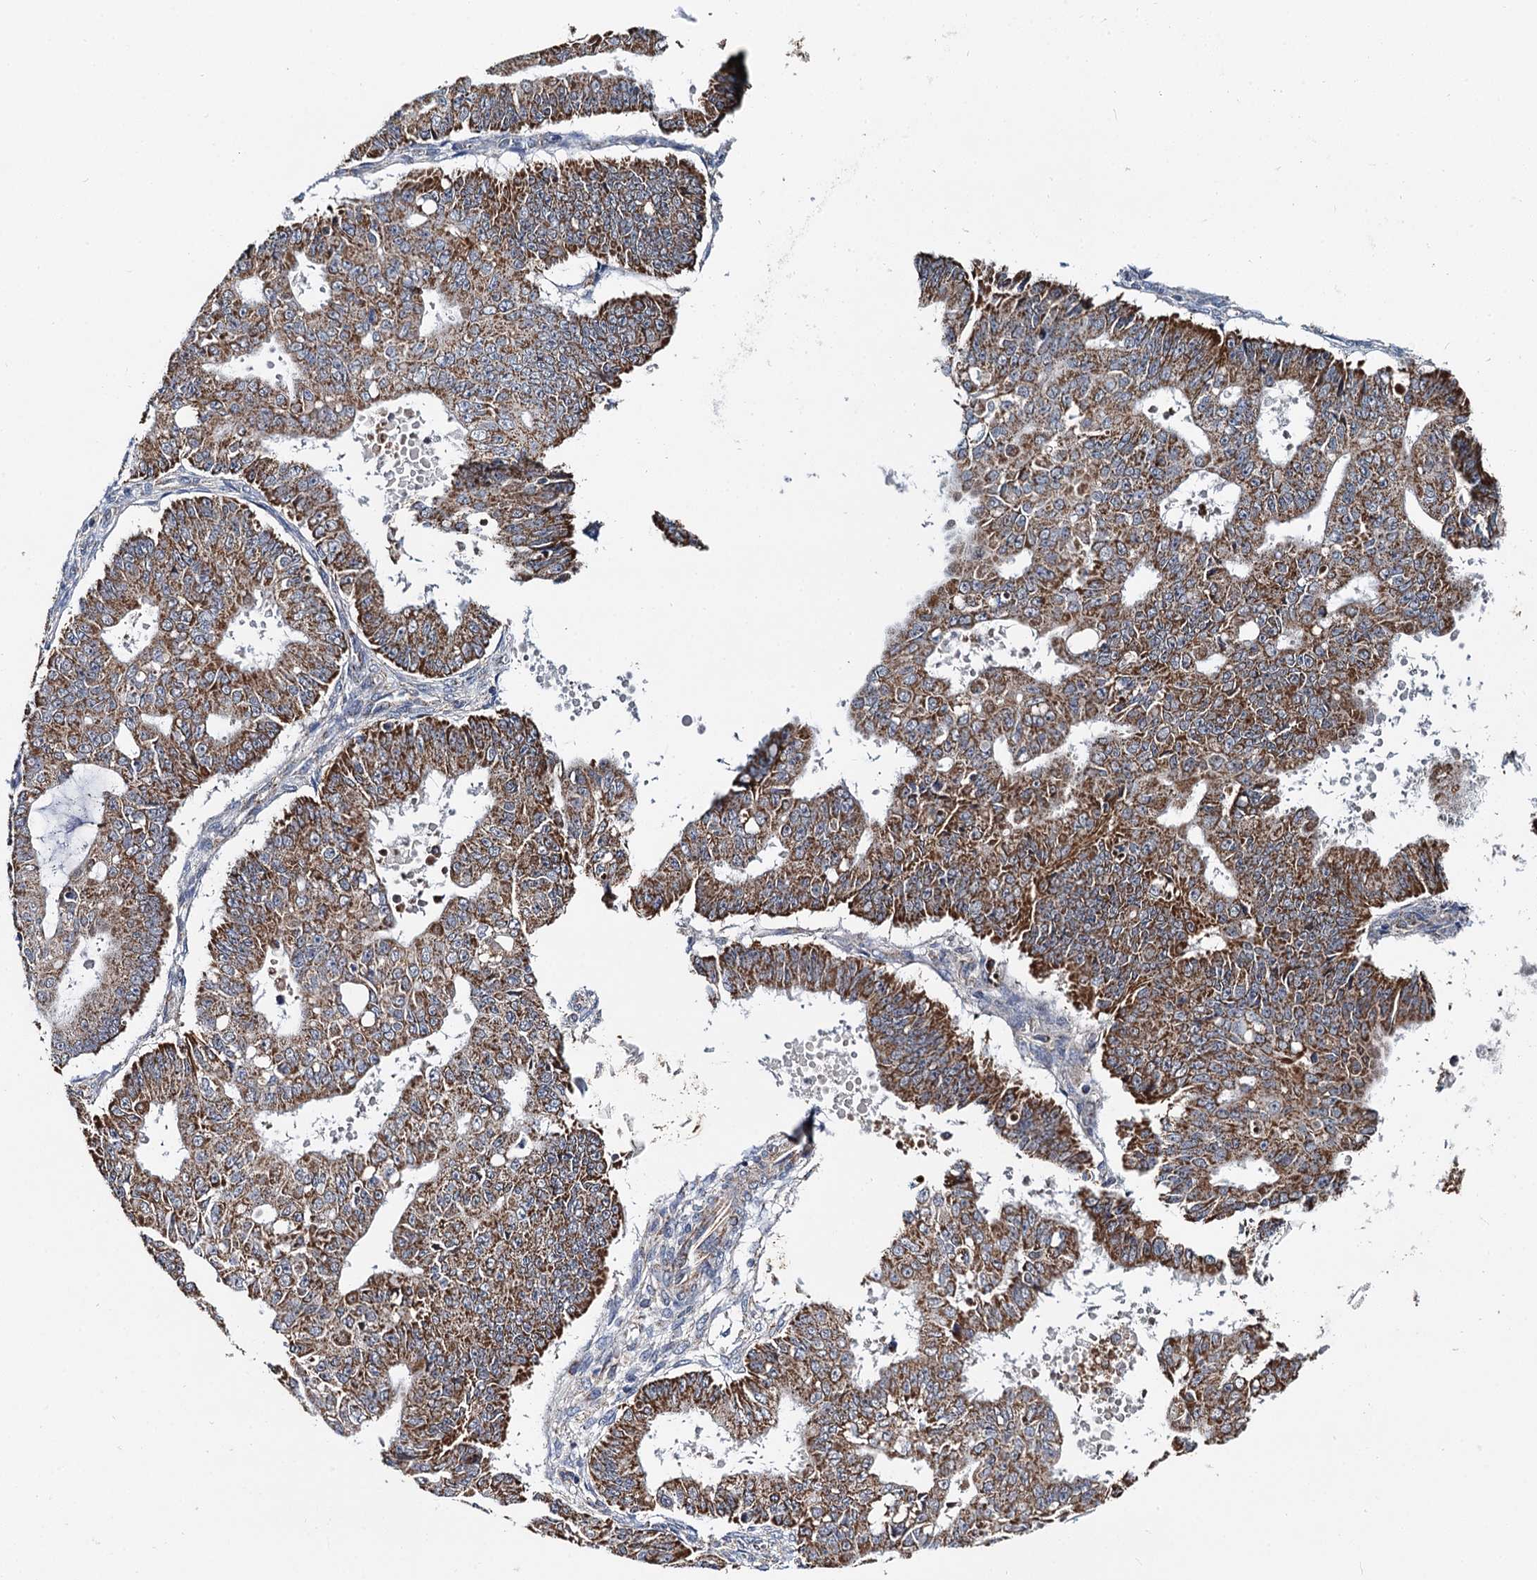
{"staining": {"intensity": "strong", "quantity": ">75%", "location": "cytoplasmic/membranous"}, "tissue": "ovarian cancer", "cell_type": "Tumor cells", "image_type": "cancer", "snomed": [{"axis": "morphology", "description": "Carcinoma, endometroid"}, {"axis": "topography", "description": "Appendix"}, {"axis": "topography", "description": "Ovary"}], "caption": "Tumor cells reveal high levels of strong cytoplasmic/membranous positivity in about >75% of cells in endometroid carcinoma (ovarian).", "gene": "SPRYD3", "patient": {"sex": "female", "age": 42}}